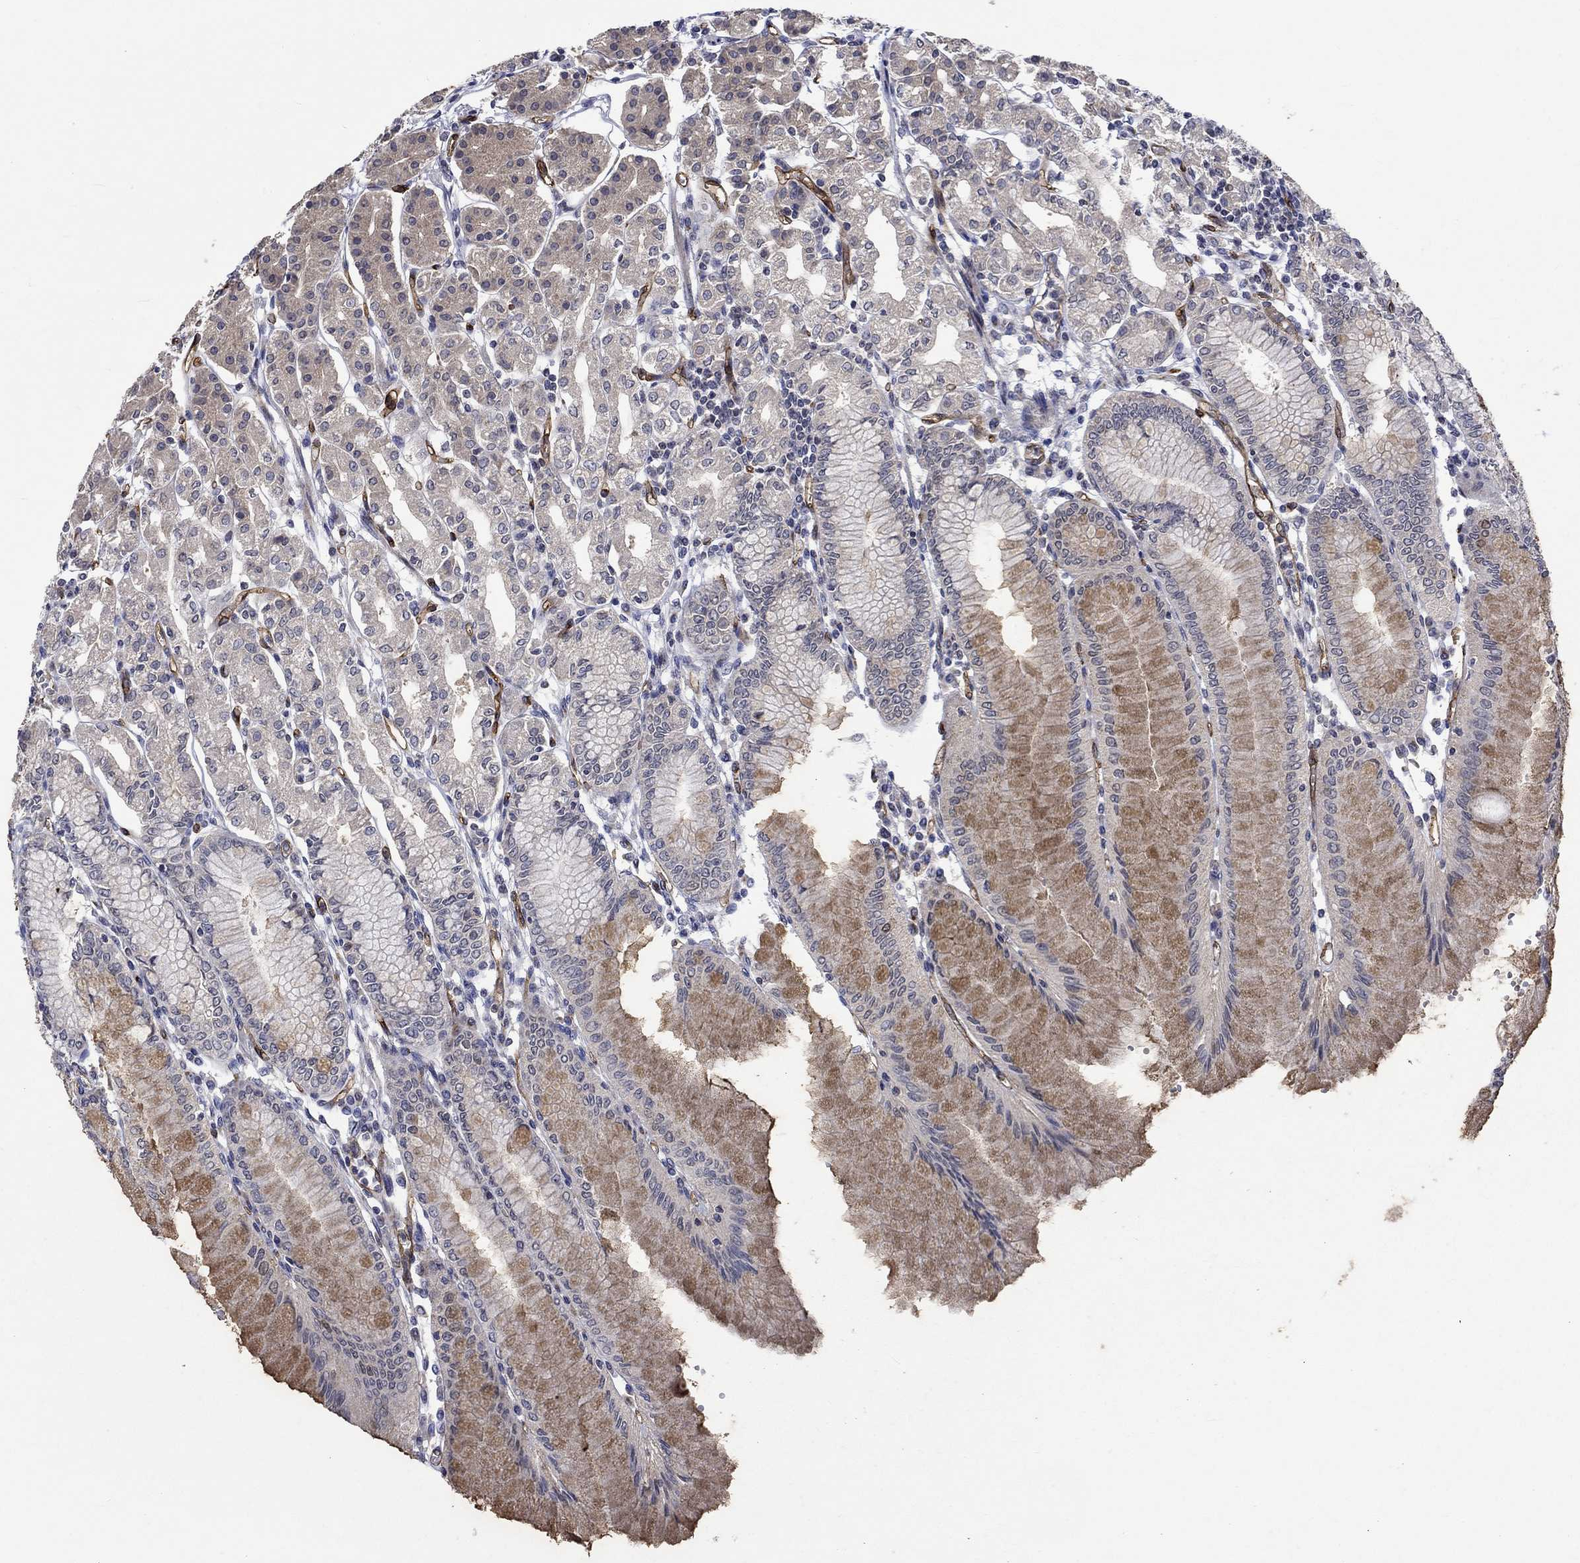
{"staining": {"intensity": "moderate", "quantity": "<25%", "location": "cytoplasmic/membranous"}, "tissue": "stomach", "cell_type": "Glandular cells", "image_type": "normal", "snomed": [{"axis": "morphology", "description": "Normal tissue, NOS"}, {"axis": "topography", "description": "Skeletal muscle"}, {"axis": "topography", "description": "Stomach"}], "caption": "Immunohistochemical staining of unremarkable stomach demonstrates moderate cytoplasmic/membranous protein expression in approximately <25% of glandular cells.", "gene": "GJA5", "patient": {"sex": "female", "age": 57}}